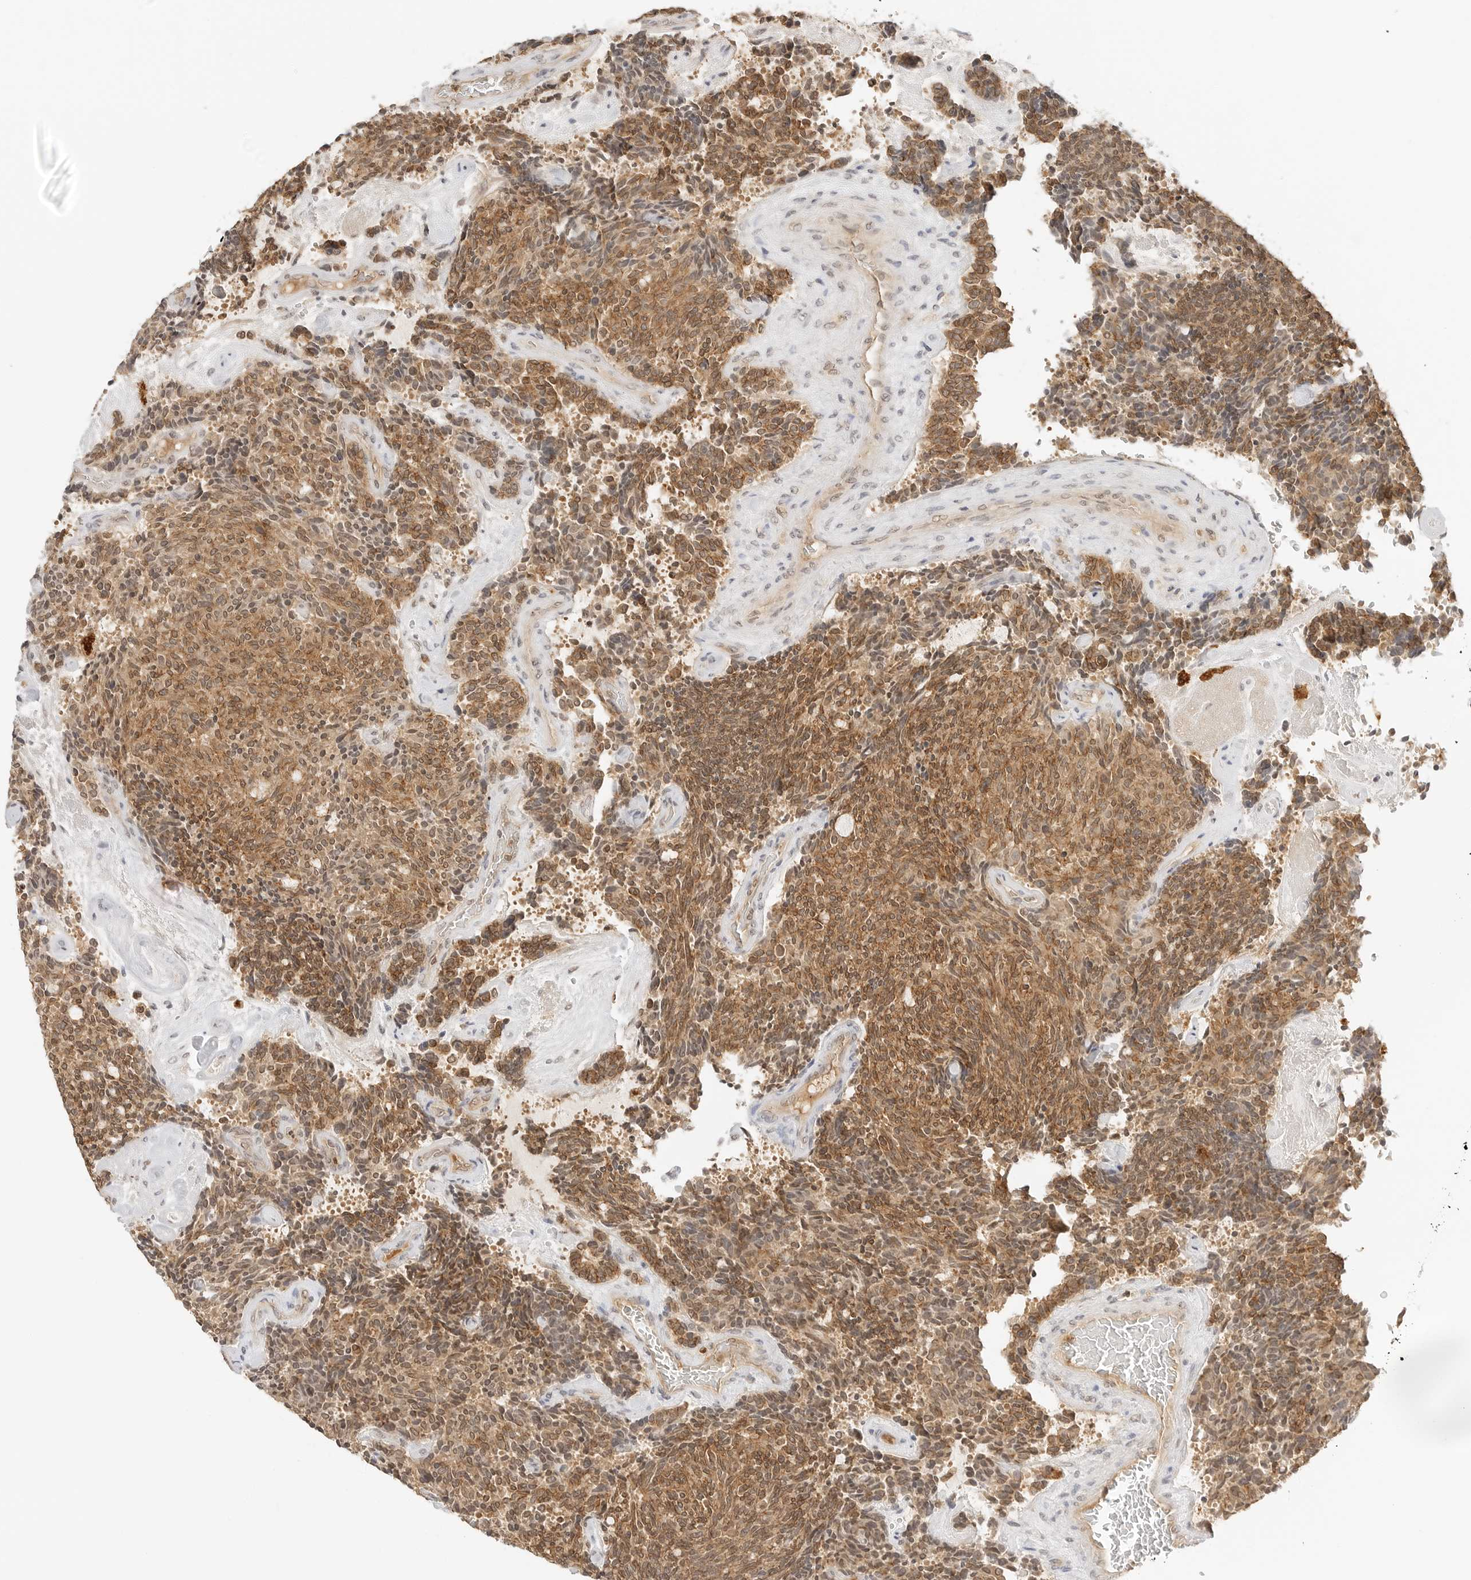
{"staining": {"intensity": "moderate", "quantity": ">75%", "location": "cytoplasmic/membranous"}, "tissue": "carcinoid", "cell_type": "Tumor cells", "image_type": "cancer", "snomed": [{"axis": "morphology", "description": "Carcinoid, malignant, NOS"}, {"axis": "topography", "description": "Pancreas"}], "caption": "Immunohistochemistry image of human malignant carcinoid stained for a protein (brown), which displays medium levels of moderate cytoplasmic/membranous expression in approximately >75% of tumor cells.", "gene": "EPHA1", "patient": {"sex": "female", "age": 54}}